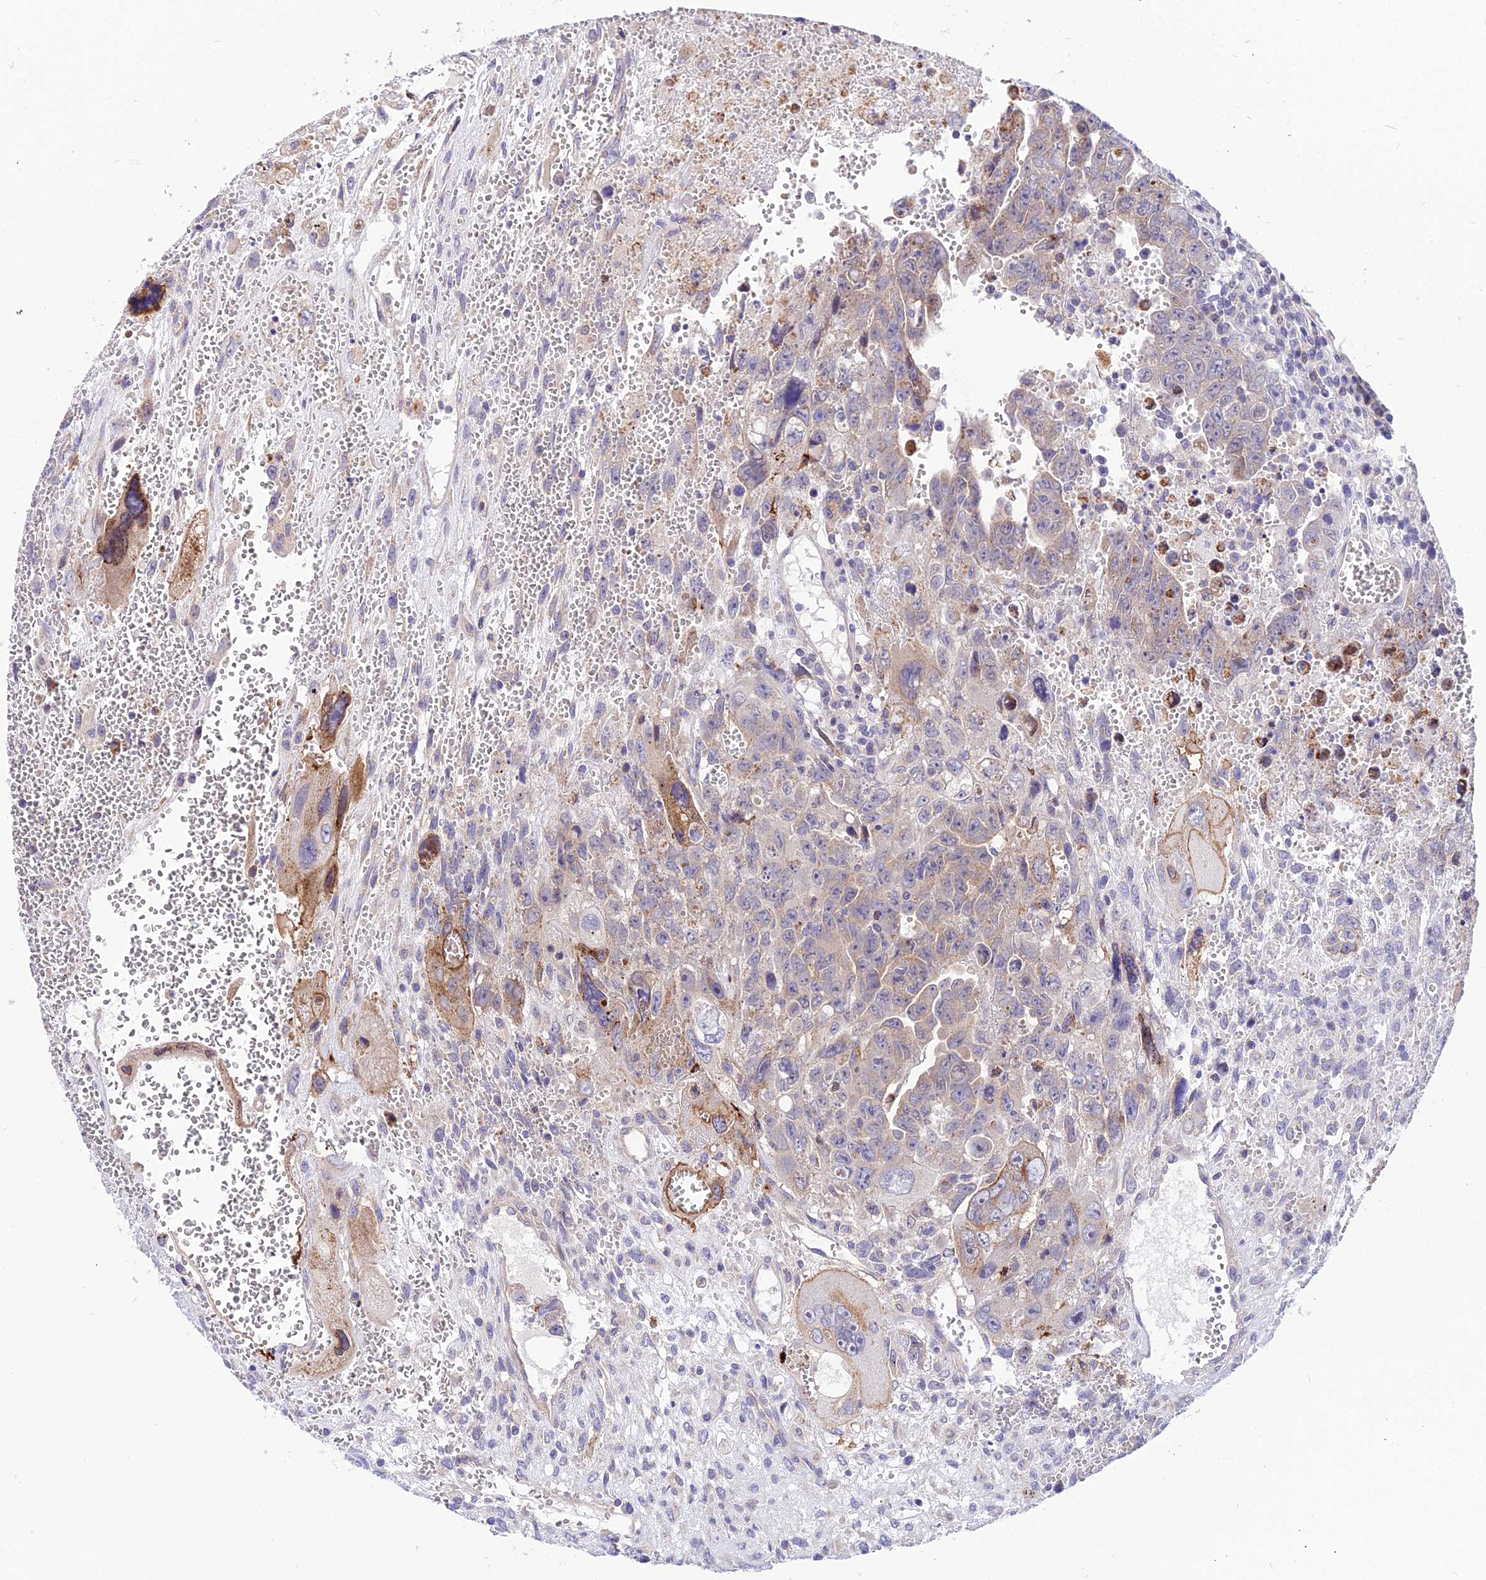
{"staining": {"intensity": "weak", "quantity": "25%-75%", "location": "cytoplasmic/membranous"}, "tissue": "testis cancer", "cell_type": "Tumor cells", "image_type": "cancer", "snomed": [{"axis": "morphology", "description": "Carcinoma, Embryonal, NOS"}, {"axis": "topography", "description": "Testis"}], "caption": "Testis cancer (embryonal carcinoma) stained with a protein marker demonstrates weak staining in tumor cells.", "gene": "TRIM43B", "patient": {"sex": "male", "age": 28}}